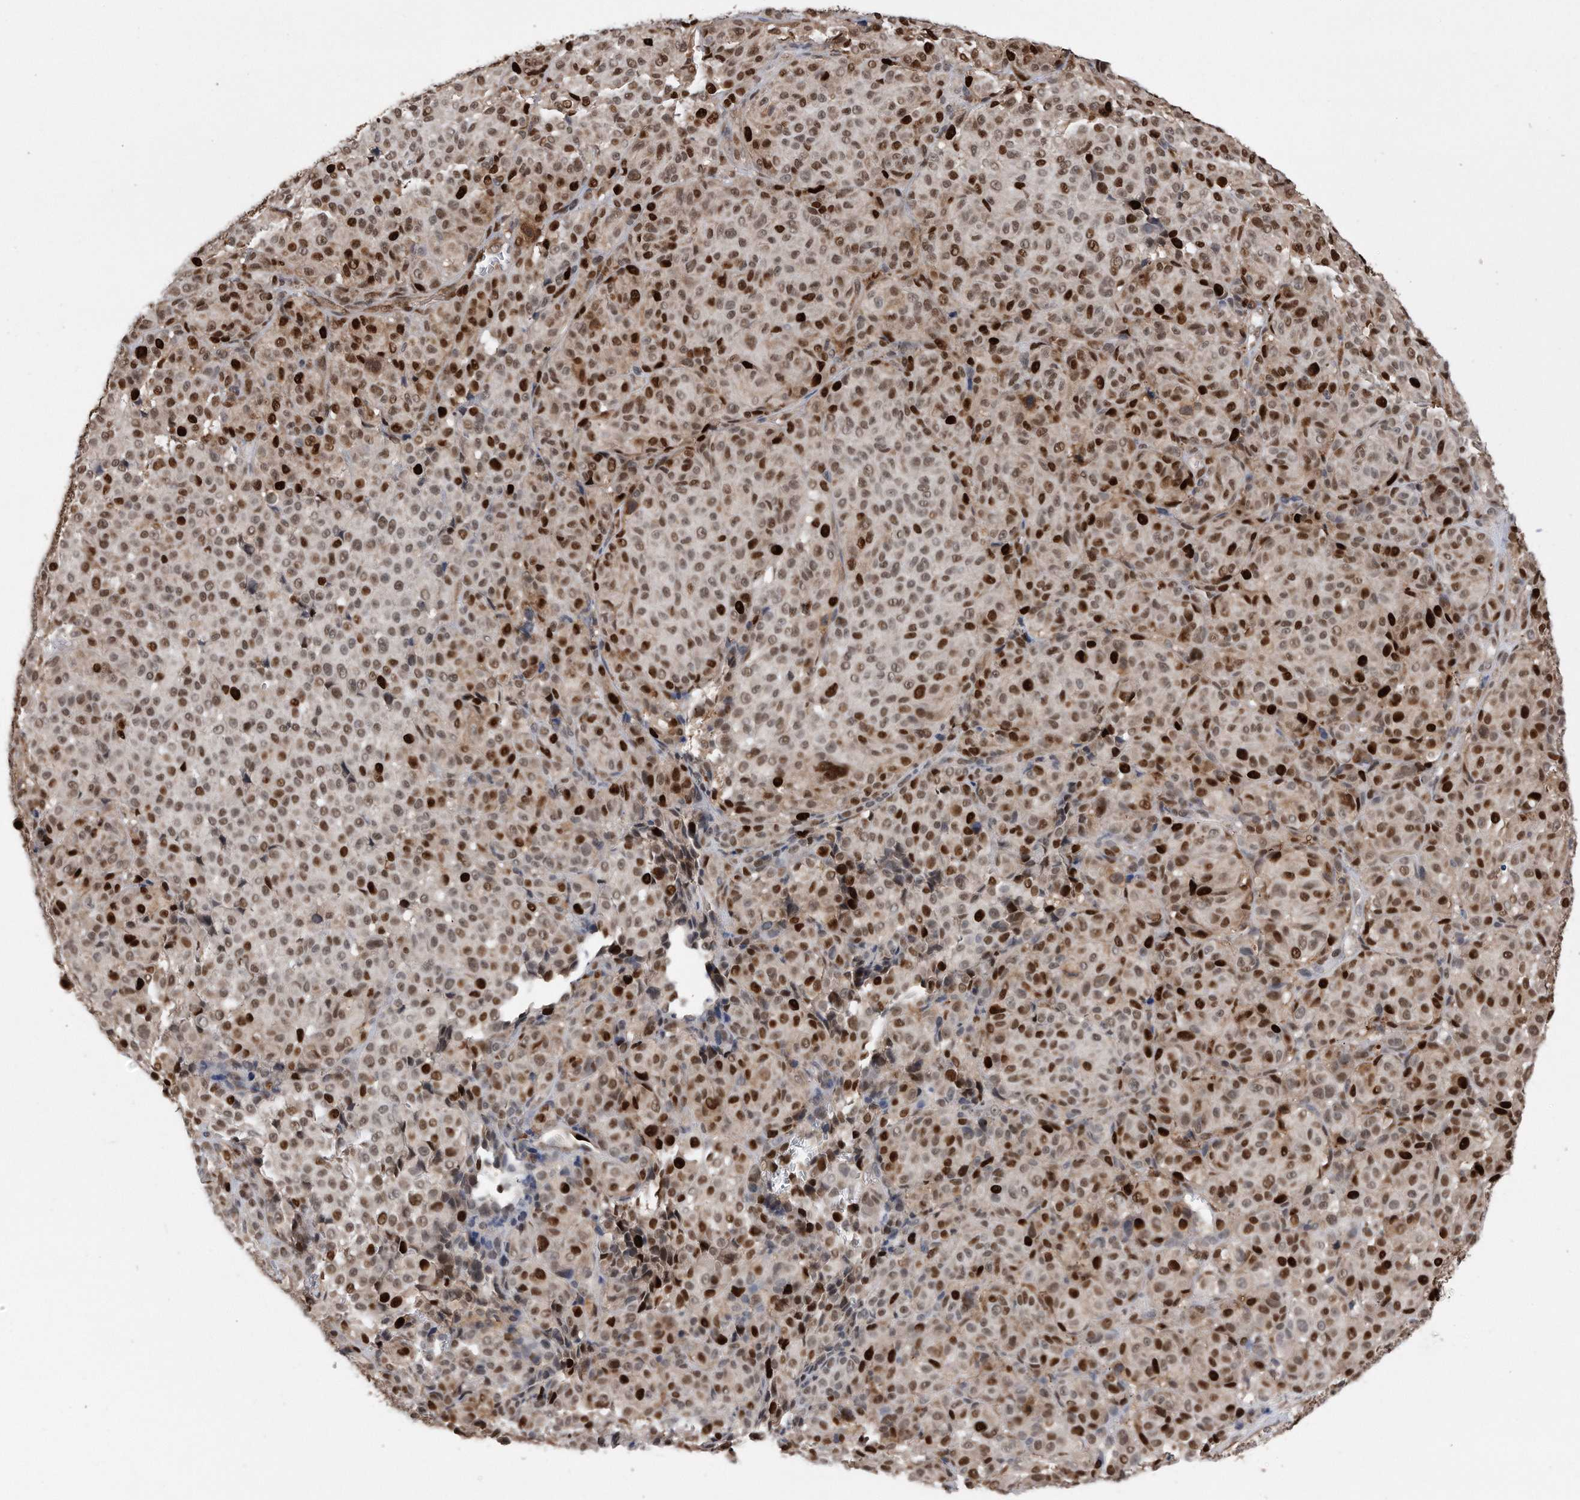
{"staining": {"intensity": "strong", "quantity": ">75%", "location": "cytoplasmic/membranous,nuclear"}, "tissue": "melanoma", "cell_type": "Tumor cells", "image_type": "cancer", "snomed": [{"axis": "morphology", "description": "Malignant melanoma, NOS"}, {"axis": "topography", "description": "Skin"}], "caption": "Malignant melanoma tissue exhibits strong cytoplasmic/membranous and nuclear positivity in about >75% of tumor cells, visualized by immunohistochemistry.", "gene": "PCNA", "patient": {"sex": "male", "age": 73}}